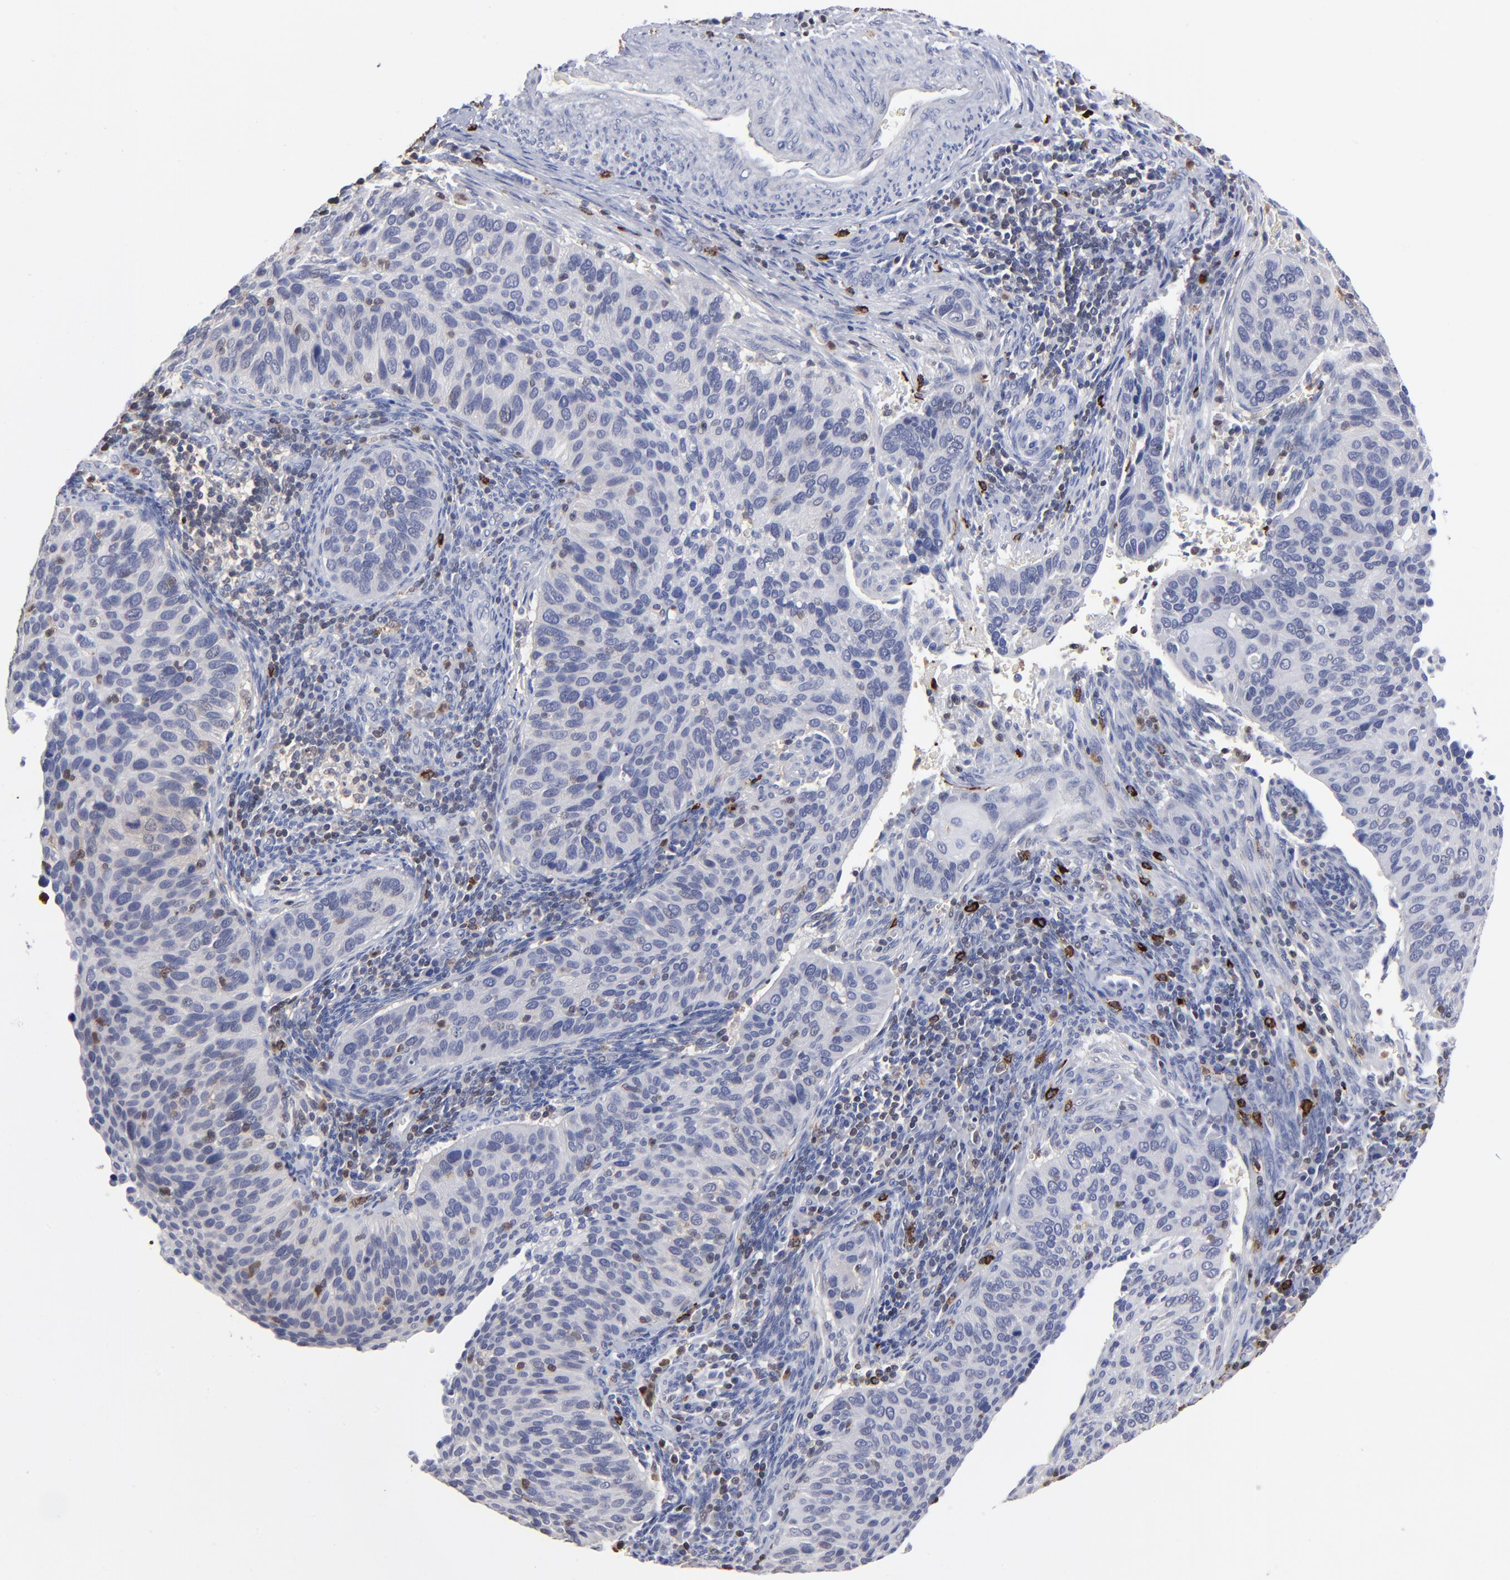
{"staining": {"intensity": "negative", "quantity": "none", "location": "none"}, "tissue": "cervical cancer", "cell_type": "Tumor cells", "image_type": "cancer", "snomed": [{"axis": "morphology", "description": "Adenocarcinoma, NOS"}, {"axis": "topography", "description": "Cervix"}], "caption": "This is an IHC histopathology image of cervical adenocarcinoma. There is no expression in tumor cells.", "gene": "TBXT", "patient": {"sex": "female", "age": 29}}